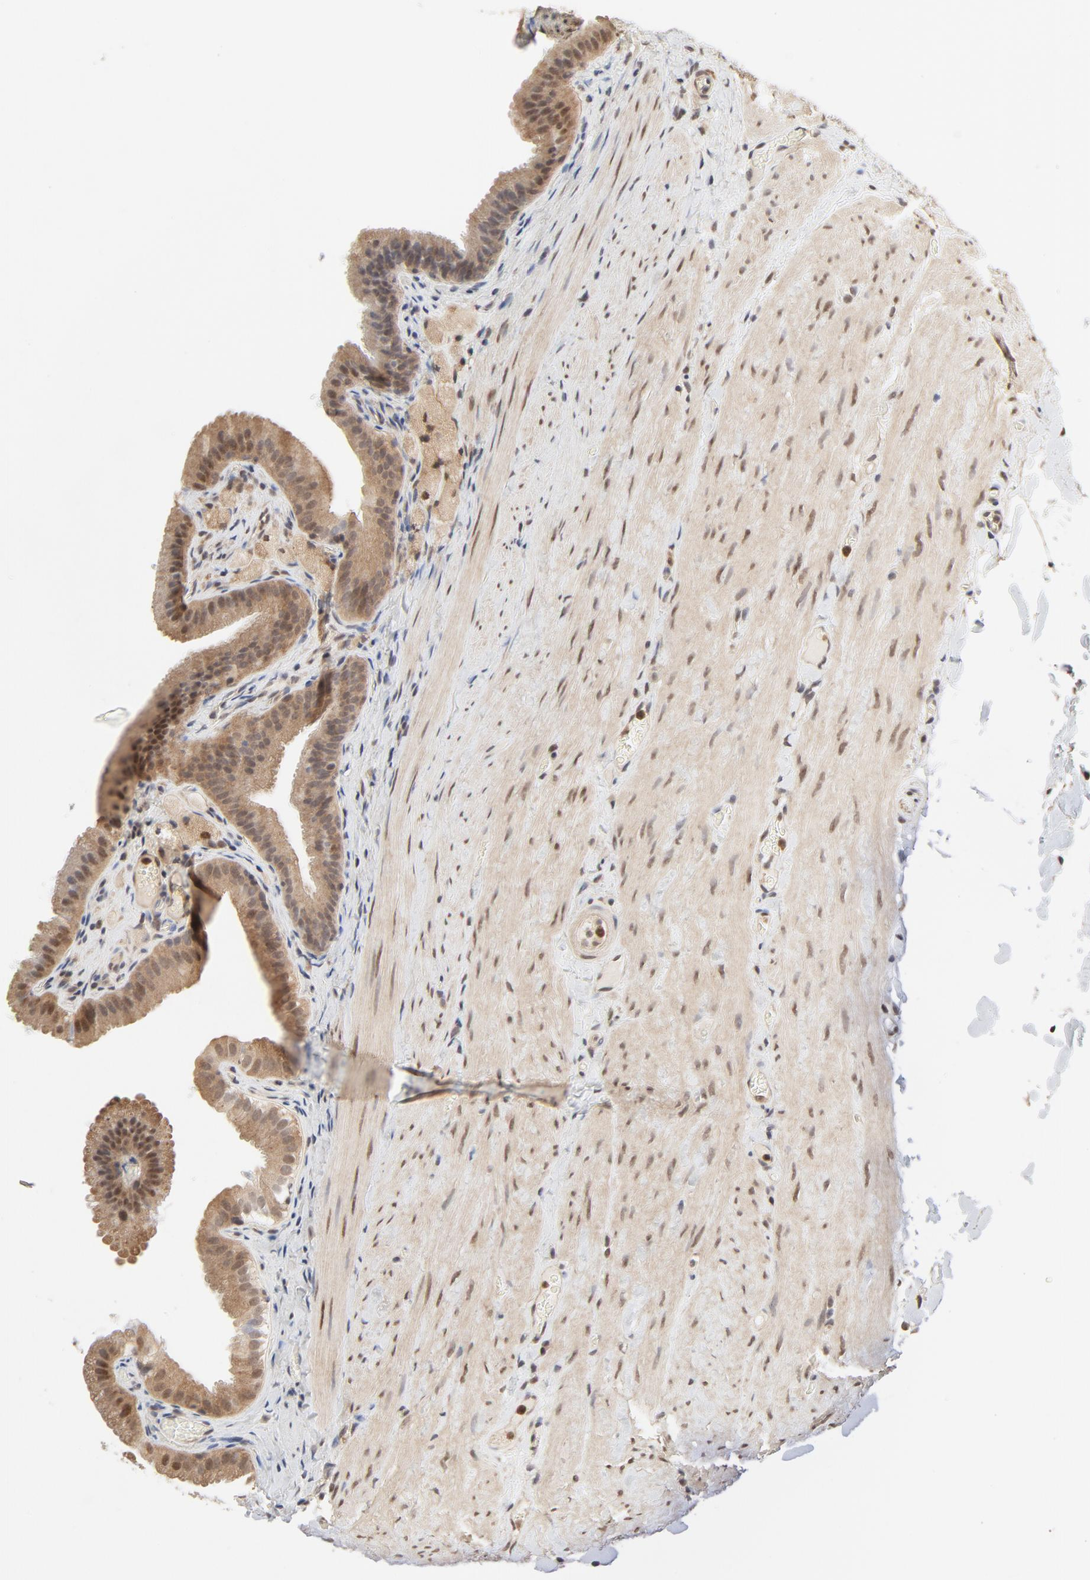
{"staining": {"intensity": "moderate", "quantity": ">75%", "location": "cytoplasmic/membranous,nuclear"}, "tissue": "gallbladder", "cell_type": "Glandular cells", "image_type": "normal", "snomed": [{"axis": "morphology", "description": "Normal tissue, NOS"}, {"axis": "topography", "description": "Gallbladder"}], "caption": "Human gallbladder stained with a brown dye reveals moderate cytoplasmic/membranous,nuclear positive positivity in about >75% of glandular cells.", "gene": "NEDD8", "patient": {"sex": "female", "age": 24}}